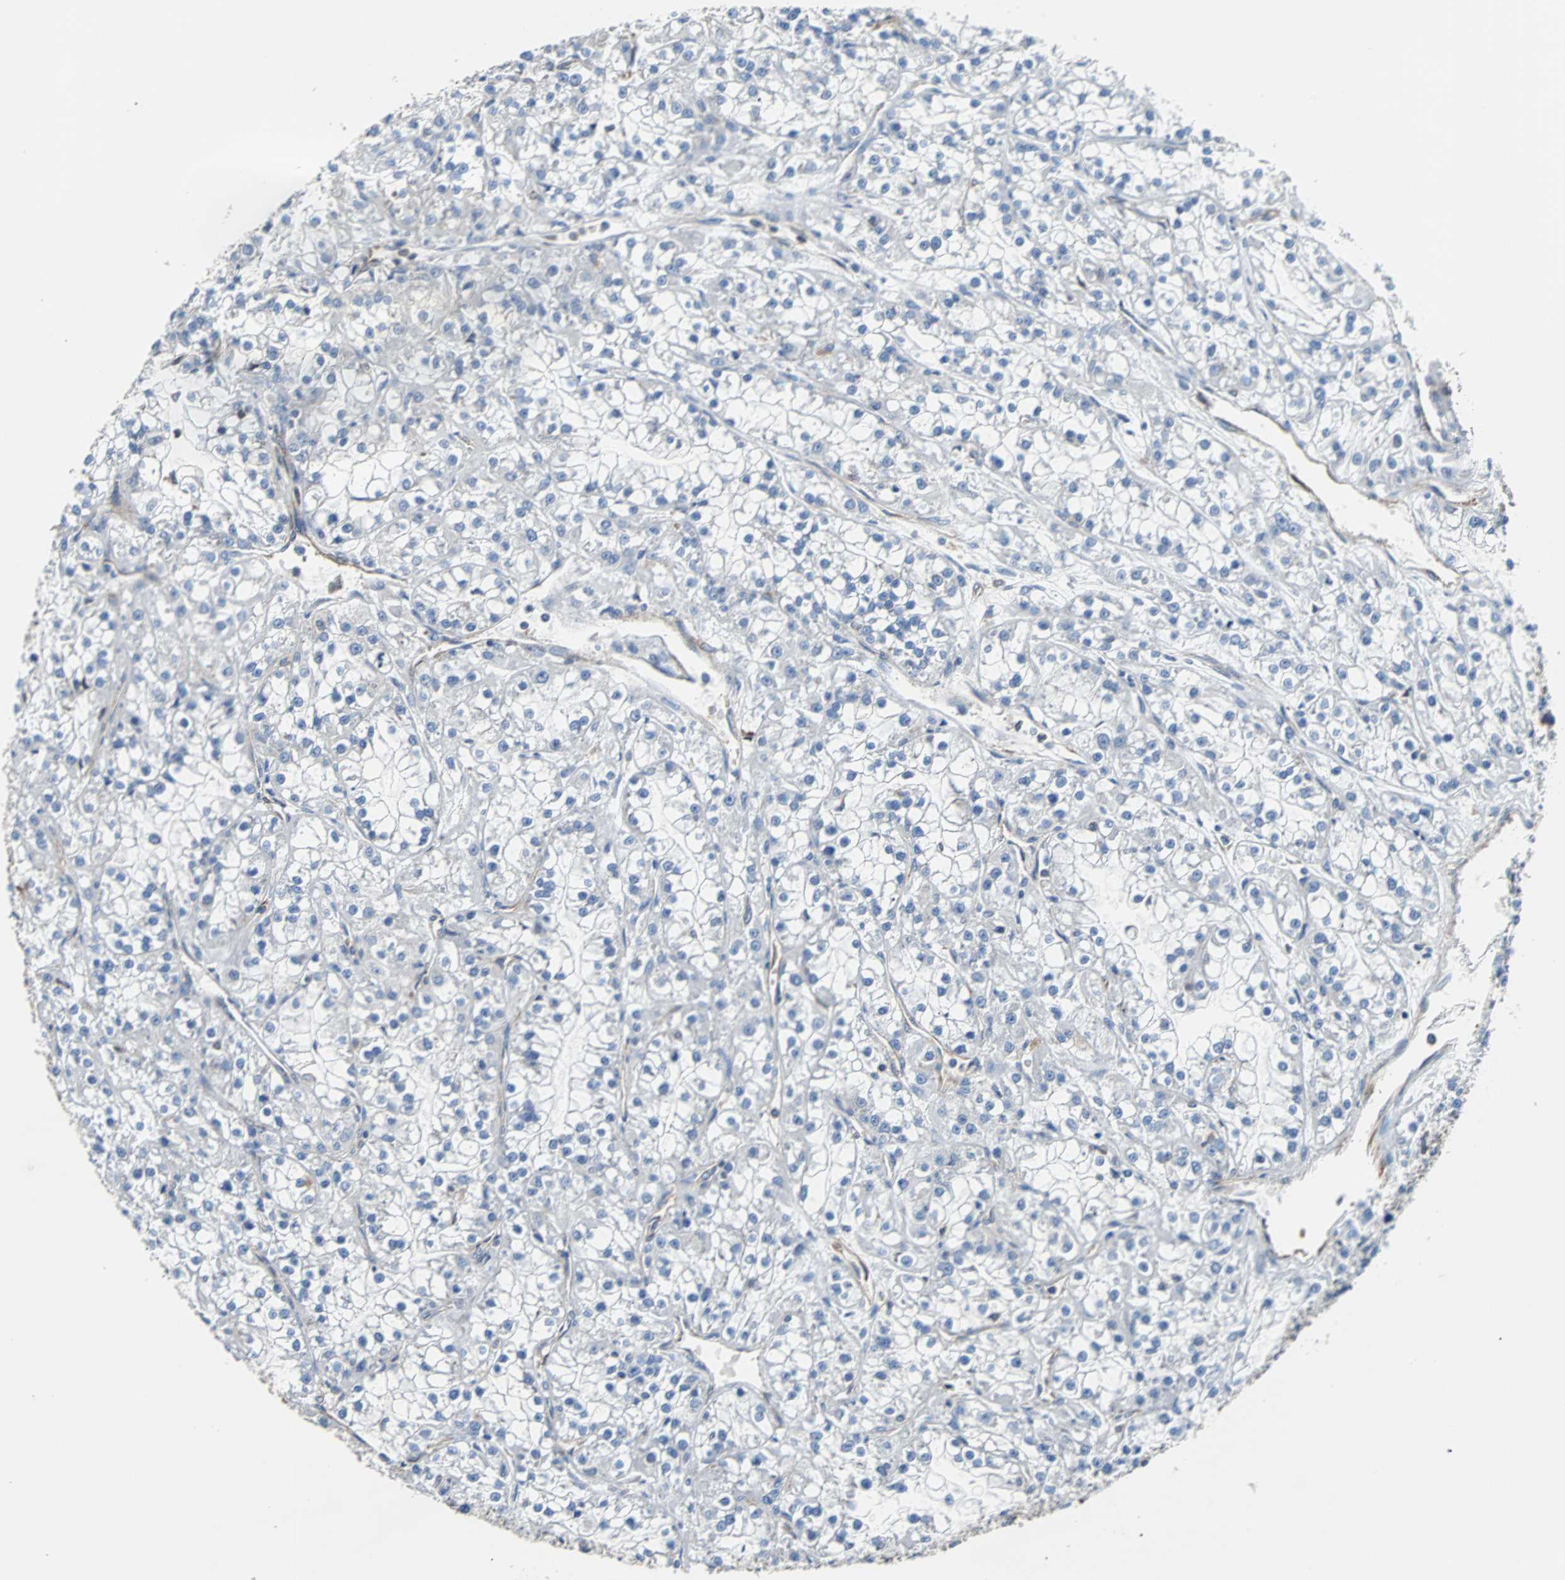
{"staining": {"intensity": "weak", "quantity": ">75%", "location": "cytoplasmic/membranous"}, "tissue": "renal cancer", "cell_type": "Tumor cells", "image_type": "cancer", "snomed": [{"axis": "morphology", "description": "Adenocarcinoma, NOS"}, {"axis": "topography", "description": "Kidney"}], "caption": "Immunohistochemistry (IHC) photomicrograph of human adenocarcinoma (renal) stained for a protein (brown), which exhibits low levels of weak cytoplasmic/membranous expression in about >75% of tumor cells.", "gene": "PLCG2", "patient": {"sex": "female", "age": 52}}